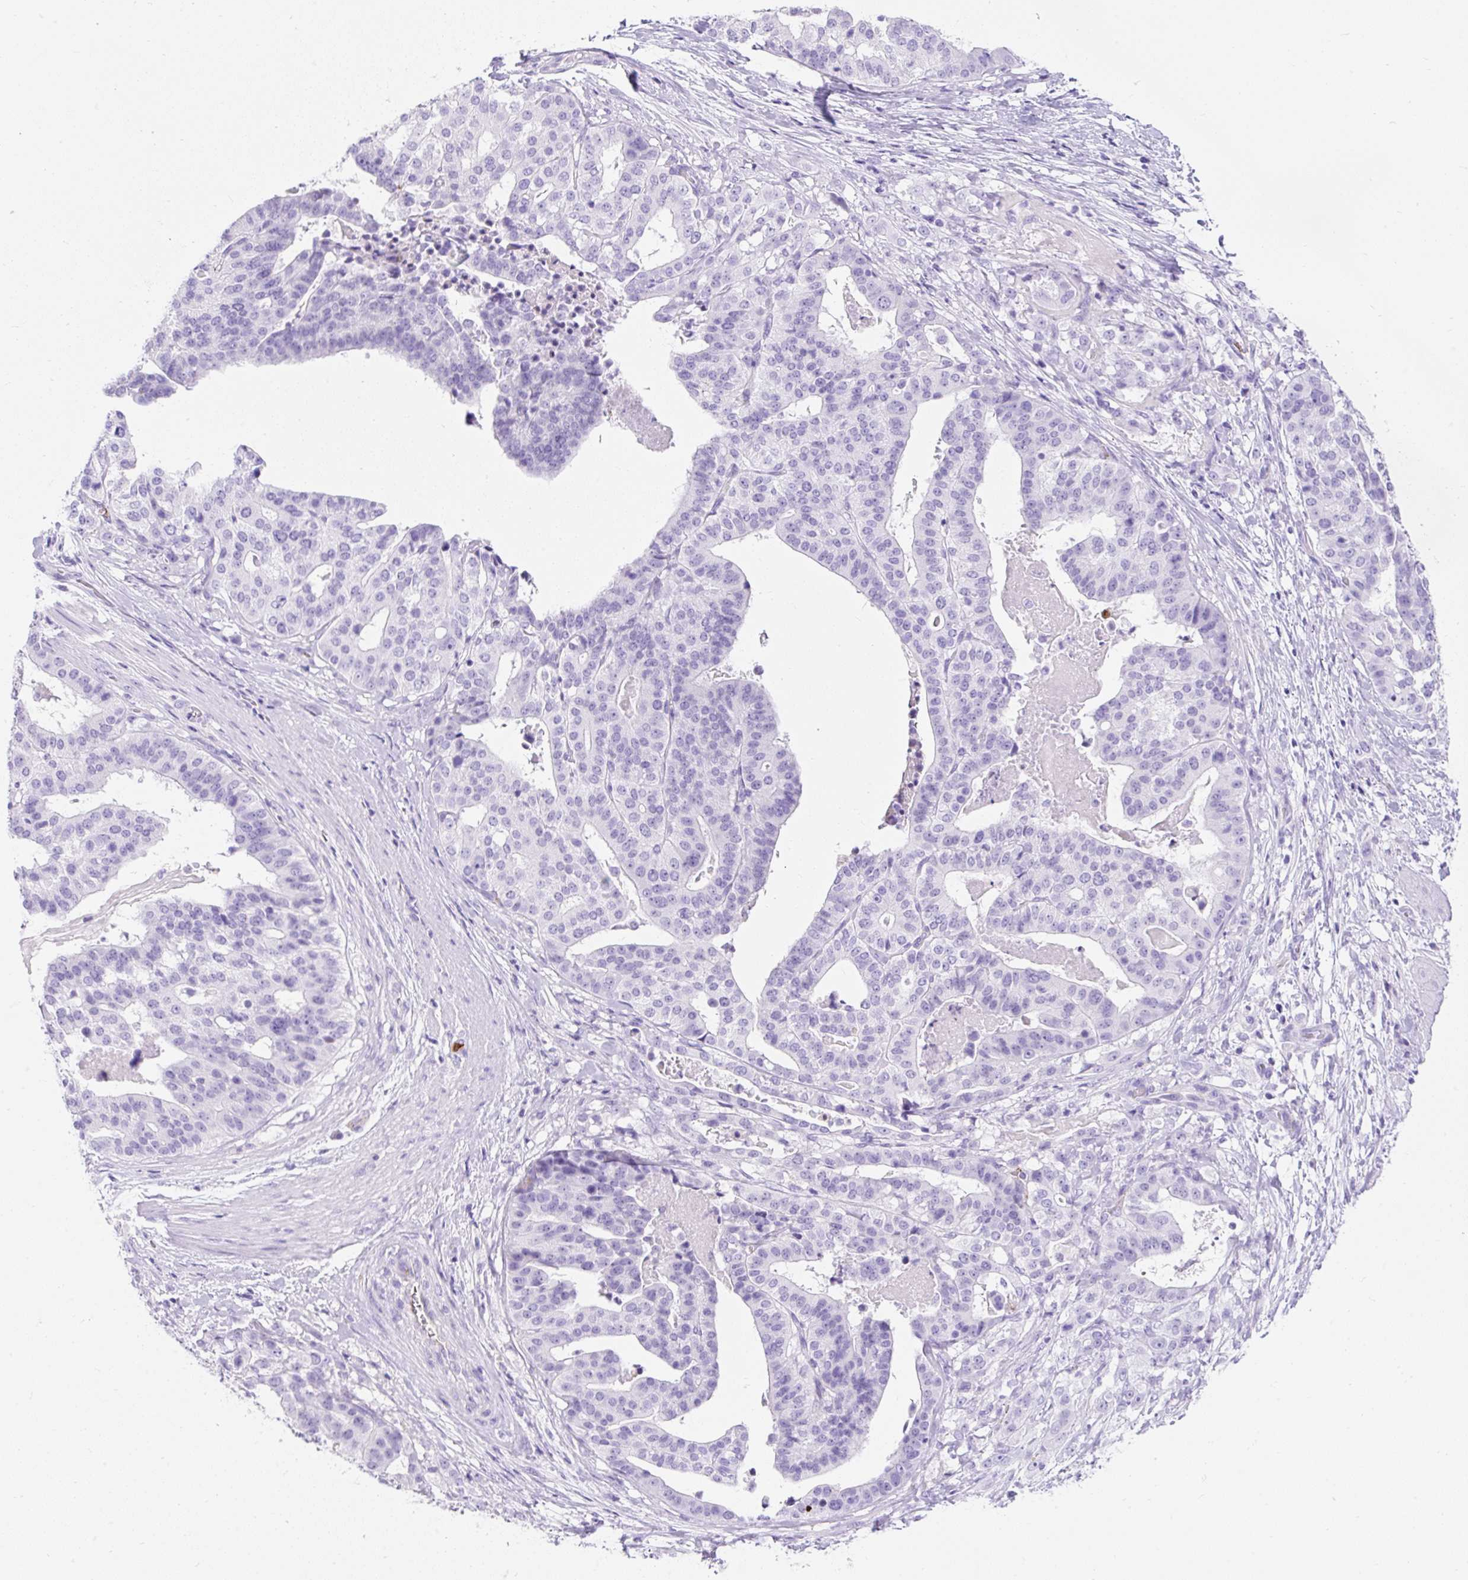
{"staining": {"intensity": "negative", "quantity": "none", "location": "none"}, "tissue": "stomach cancer", "cell_type": "Tumor cells", "image_type": "cancer", "snomed": [{"axis": "morphology", "description": "Adenocarcinoma, NOS"}, {"axis": "topography", "description": "Stomach"}], "caption": "Immunohistochemical staining of human stomach adenocarcinoma exhibits no significant positivity in tumor cells.", "gene": "APOC4-APOC2", "patient": {"sex": "male", "age": 48}}